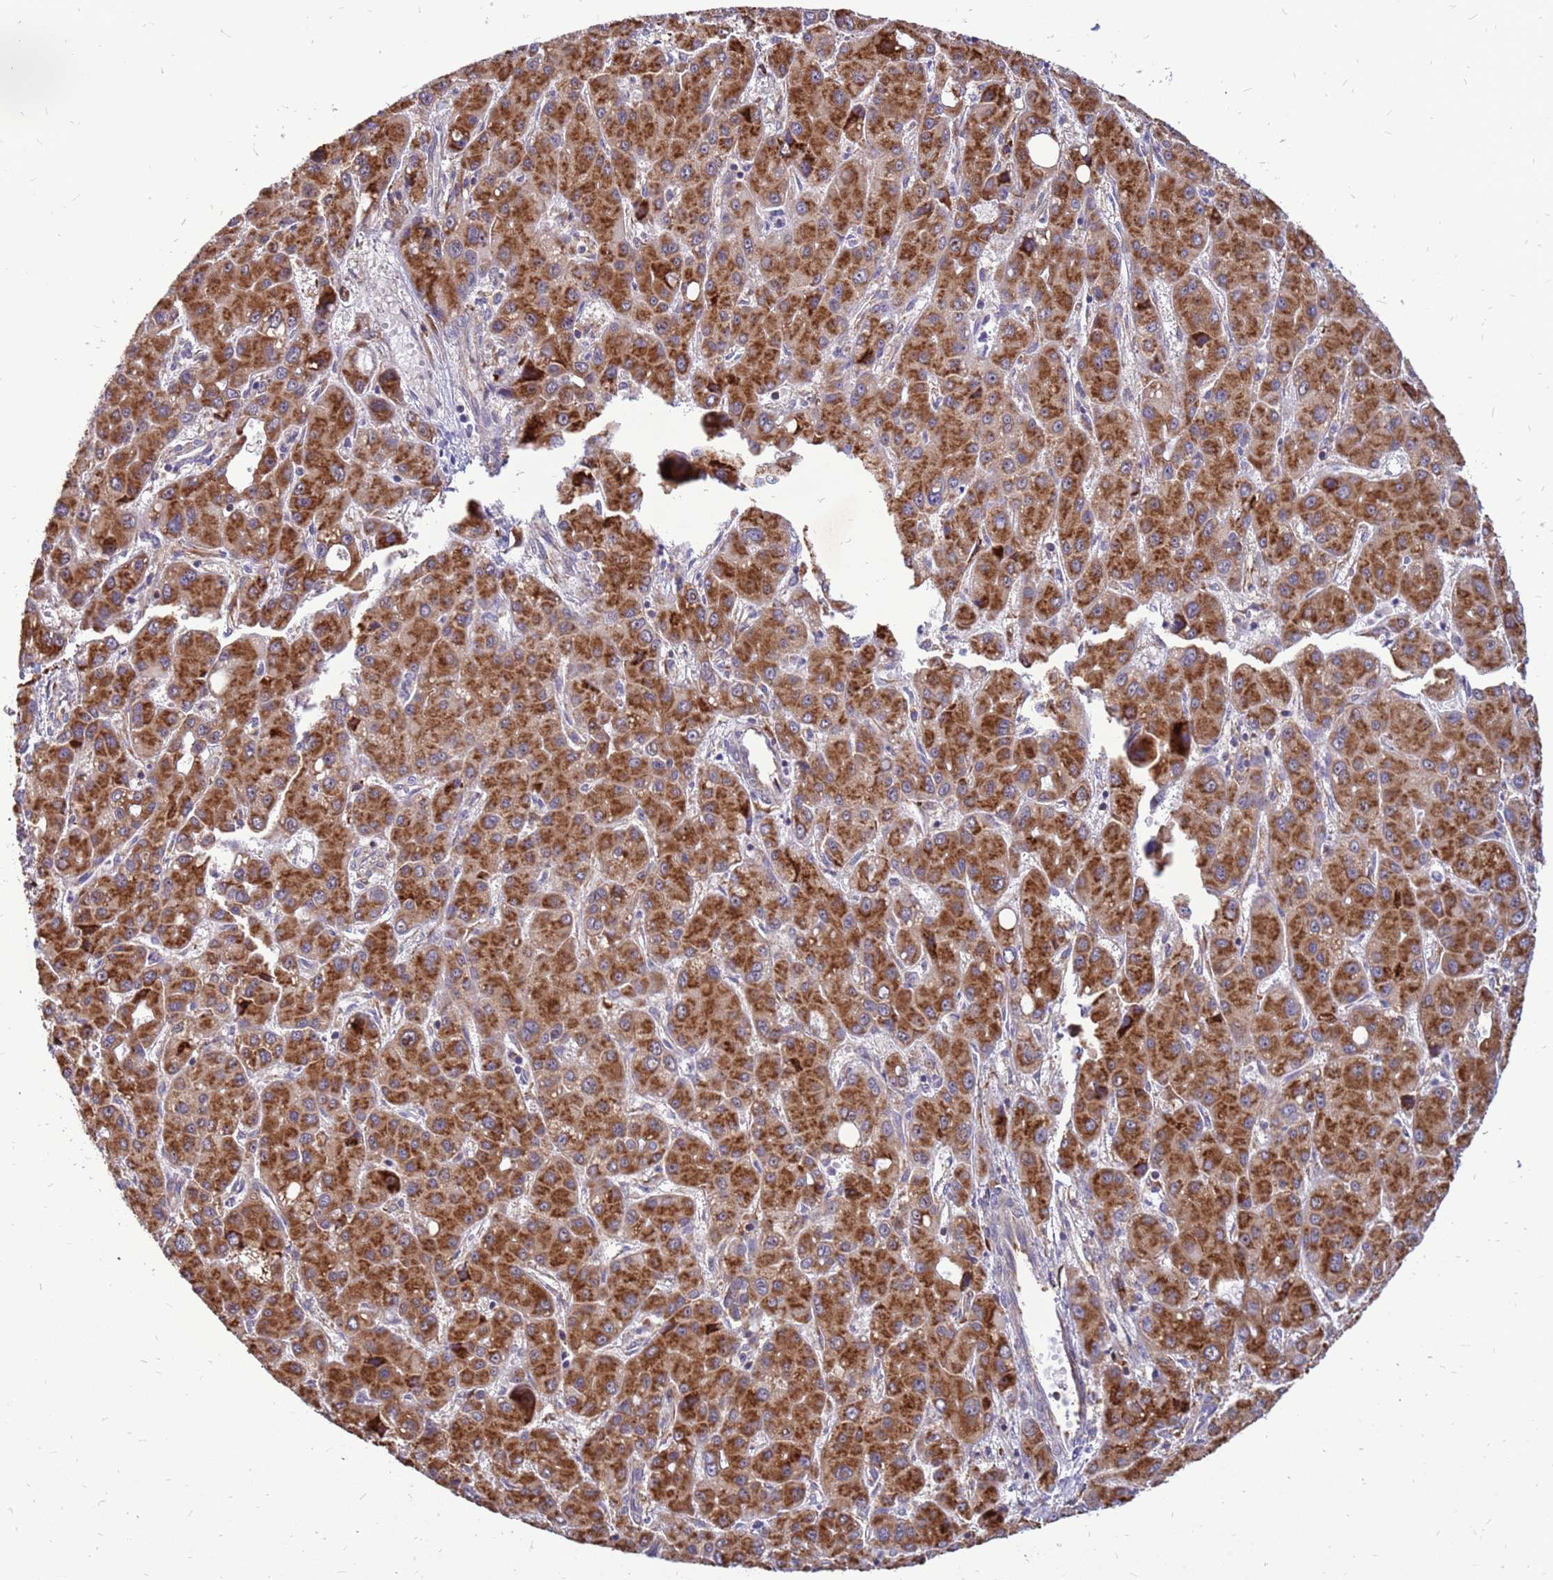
{"staining": {"intensity": "moderate", "quantity": ">75%", "location": "cytoplasmic/membranous"}, "tissue": "liver cancer", "cell_type": "Tumor cells", "image_type": "cancer", "snomed": [{"axis": "morphology", "description": "Carcinoma, Hepatocellular, NOS"}, {"axis": "topography", "description": "Liver"}], "caption": "Moderate cytoplasmic/membranous protein expression is seen in about >75% of tumor cells in liver hepatocellular carcinoma. Immunohistochemistry stains the protein in brown and the nuclei are stained blue.", "gene": "RPL8", "patient": {"sex": "male", "age": 55}}